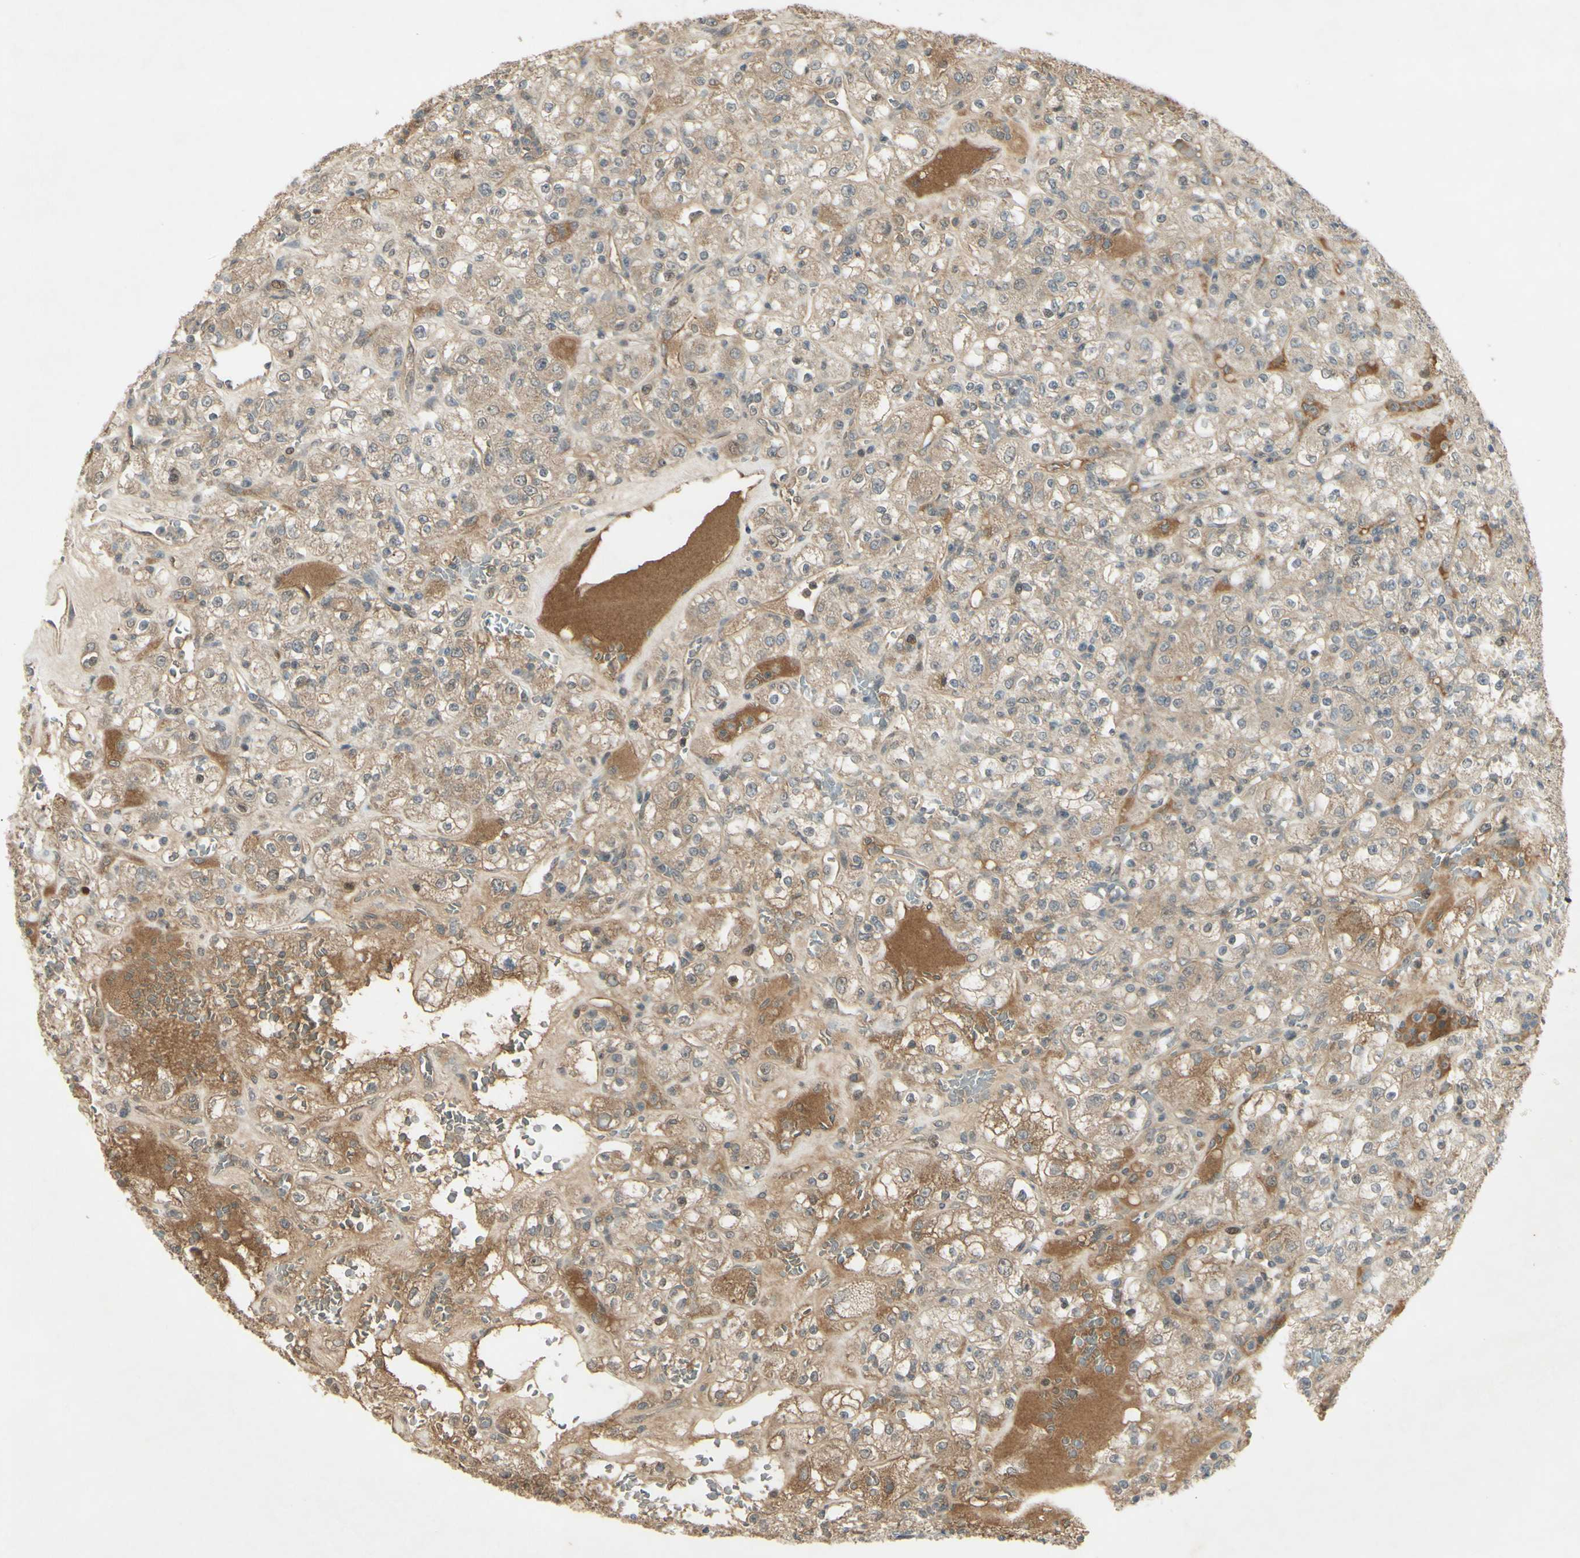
{"staining": {"intensity": "weak", "quantity": ">75%", "location": "cytoplasmic/membranous"}, "tissue": "renal cancer", "cell_type": "Tumor cells", "image_type": "cancer", "snomed": [{"axis": "morphology", "description": "Normal tissue, NOS"}, {"axis": "morphology", "description": "Adenocarcinoma, NOS"}, {"axis": "topography", "description": "Kidney"}], "caption": "High-magnification brightfield microscopy of renal cancer stained with DAB (brown) and counterstained with hematoxylin (blue). tumor cells exhibit weak cytoplasmic/membranous positivity is seen in approximately>75% of cells.", "gene": "RAD18", "patient": {"sex": "female", "age": 72}}